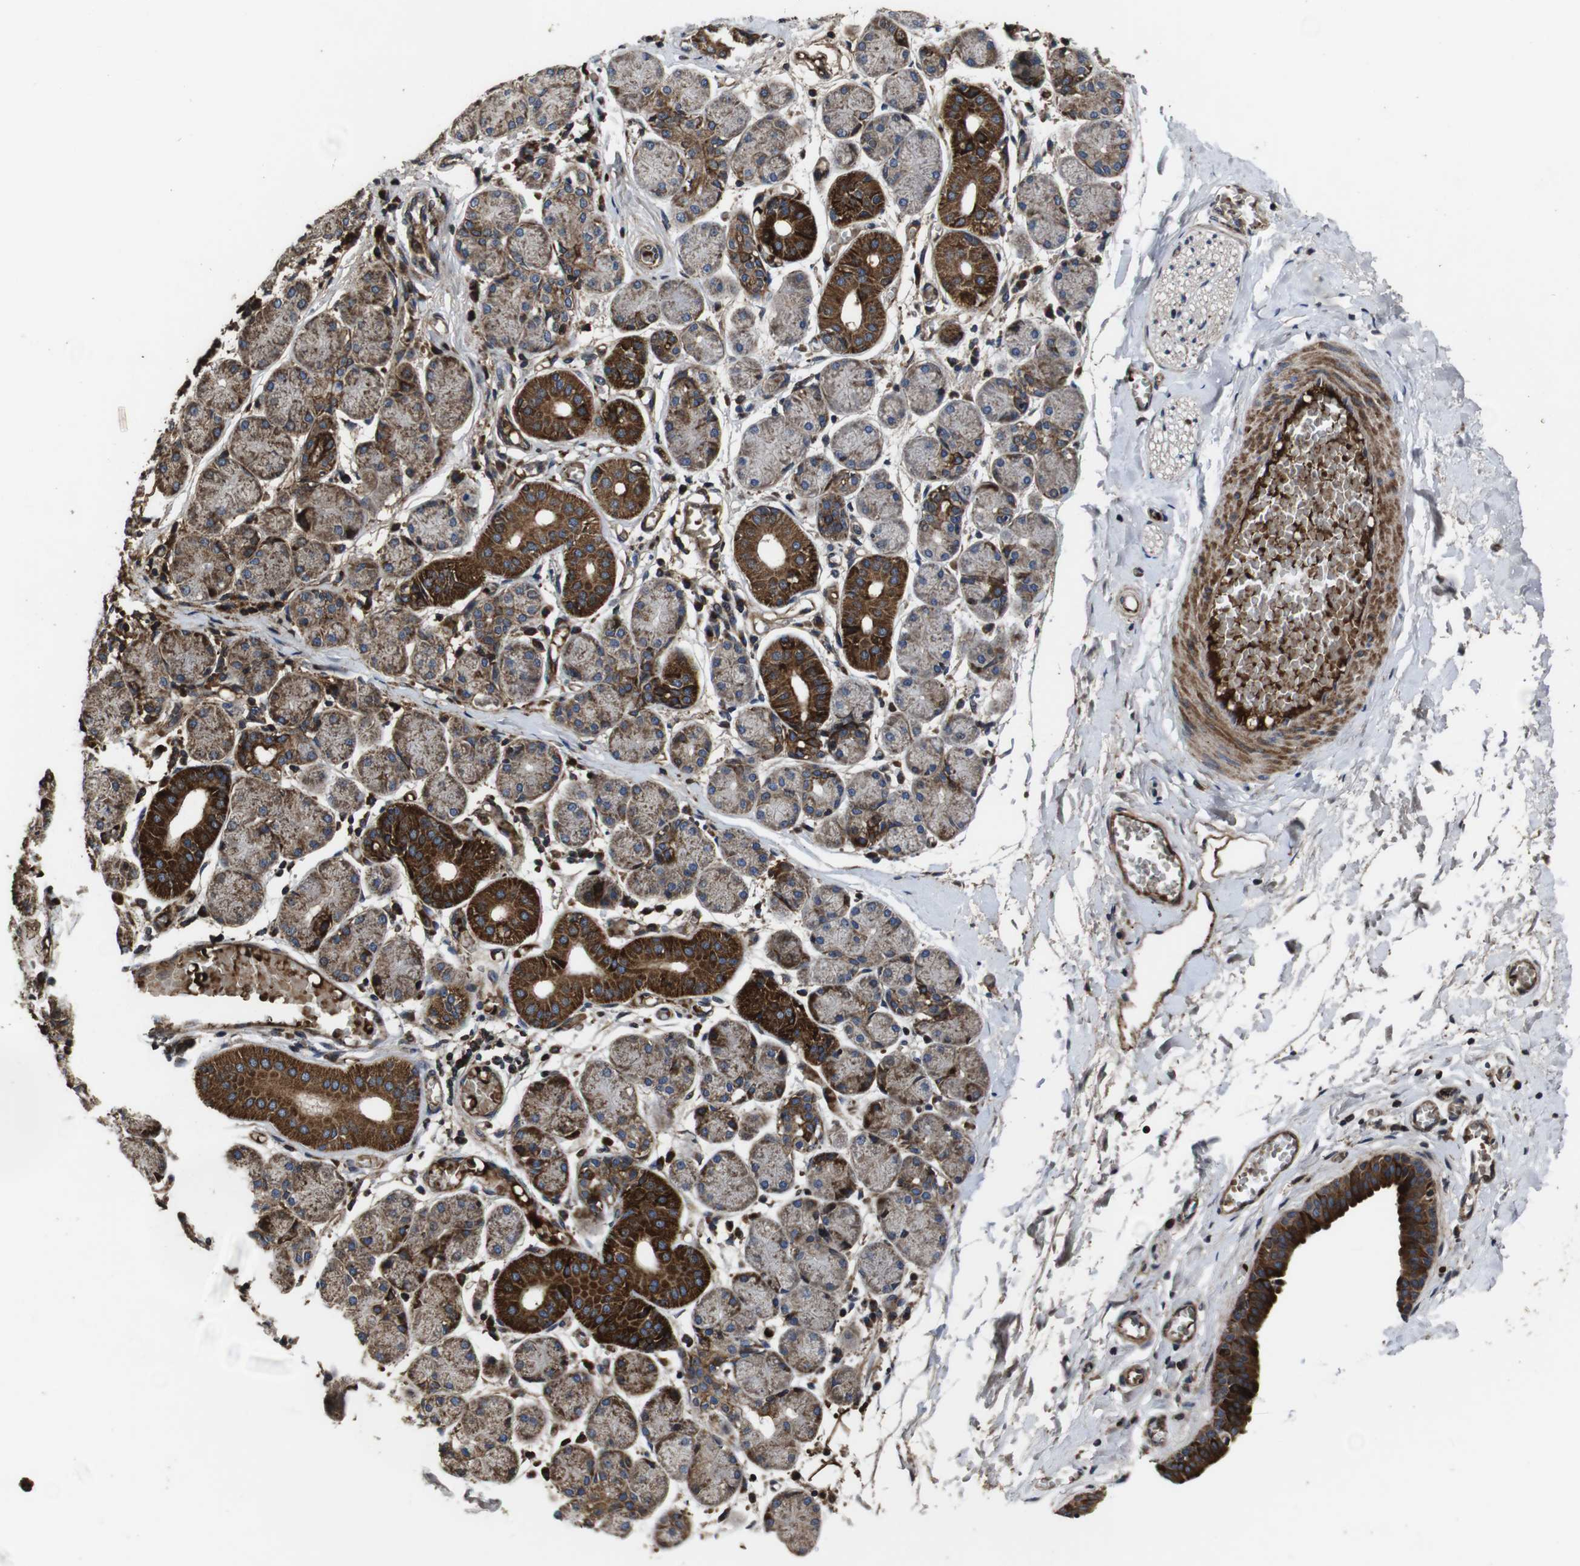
{"staining": {"intensity": "strong", "quantity": ">75%", "location": "cytoplasmic/membranous"}, "tissue": "salivary gland", "cell_type": "Glandular cells", "image_type": "normal", "snomed": [{"axis": "morphology", "description": "Normal tissue, NOS"}, {"axis": "topography", "description": "Salivary gland"}], "caption": "Glandular cells show strong cytoplasmic/membranous positivity in about >75% of cells in normal salivary gland.", "gene": "SMYD3", "patient": {"sex": "female", "age": 24}}